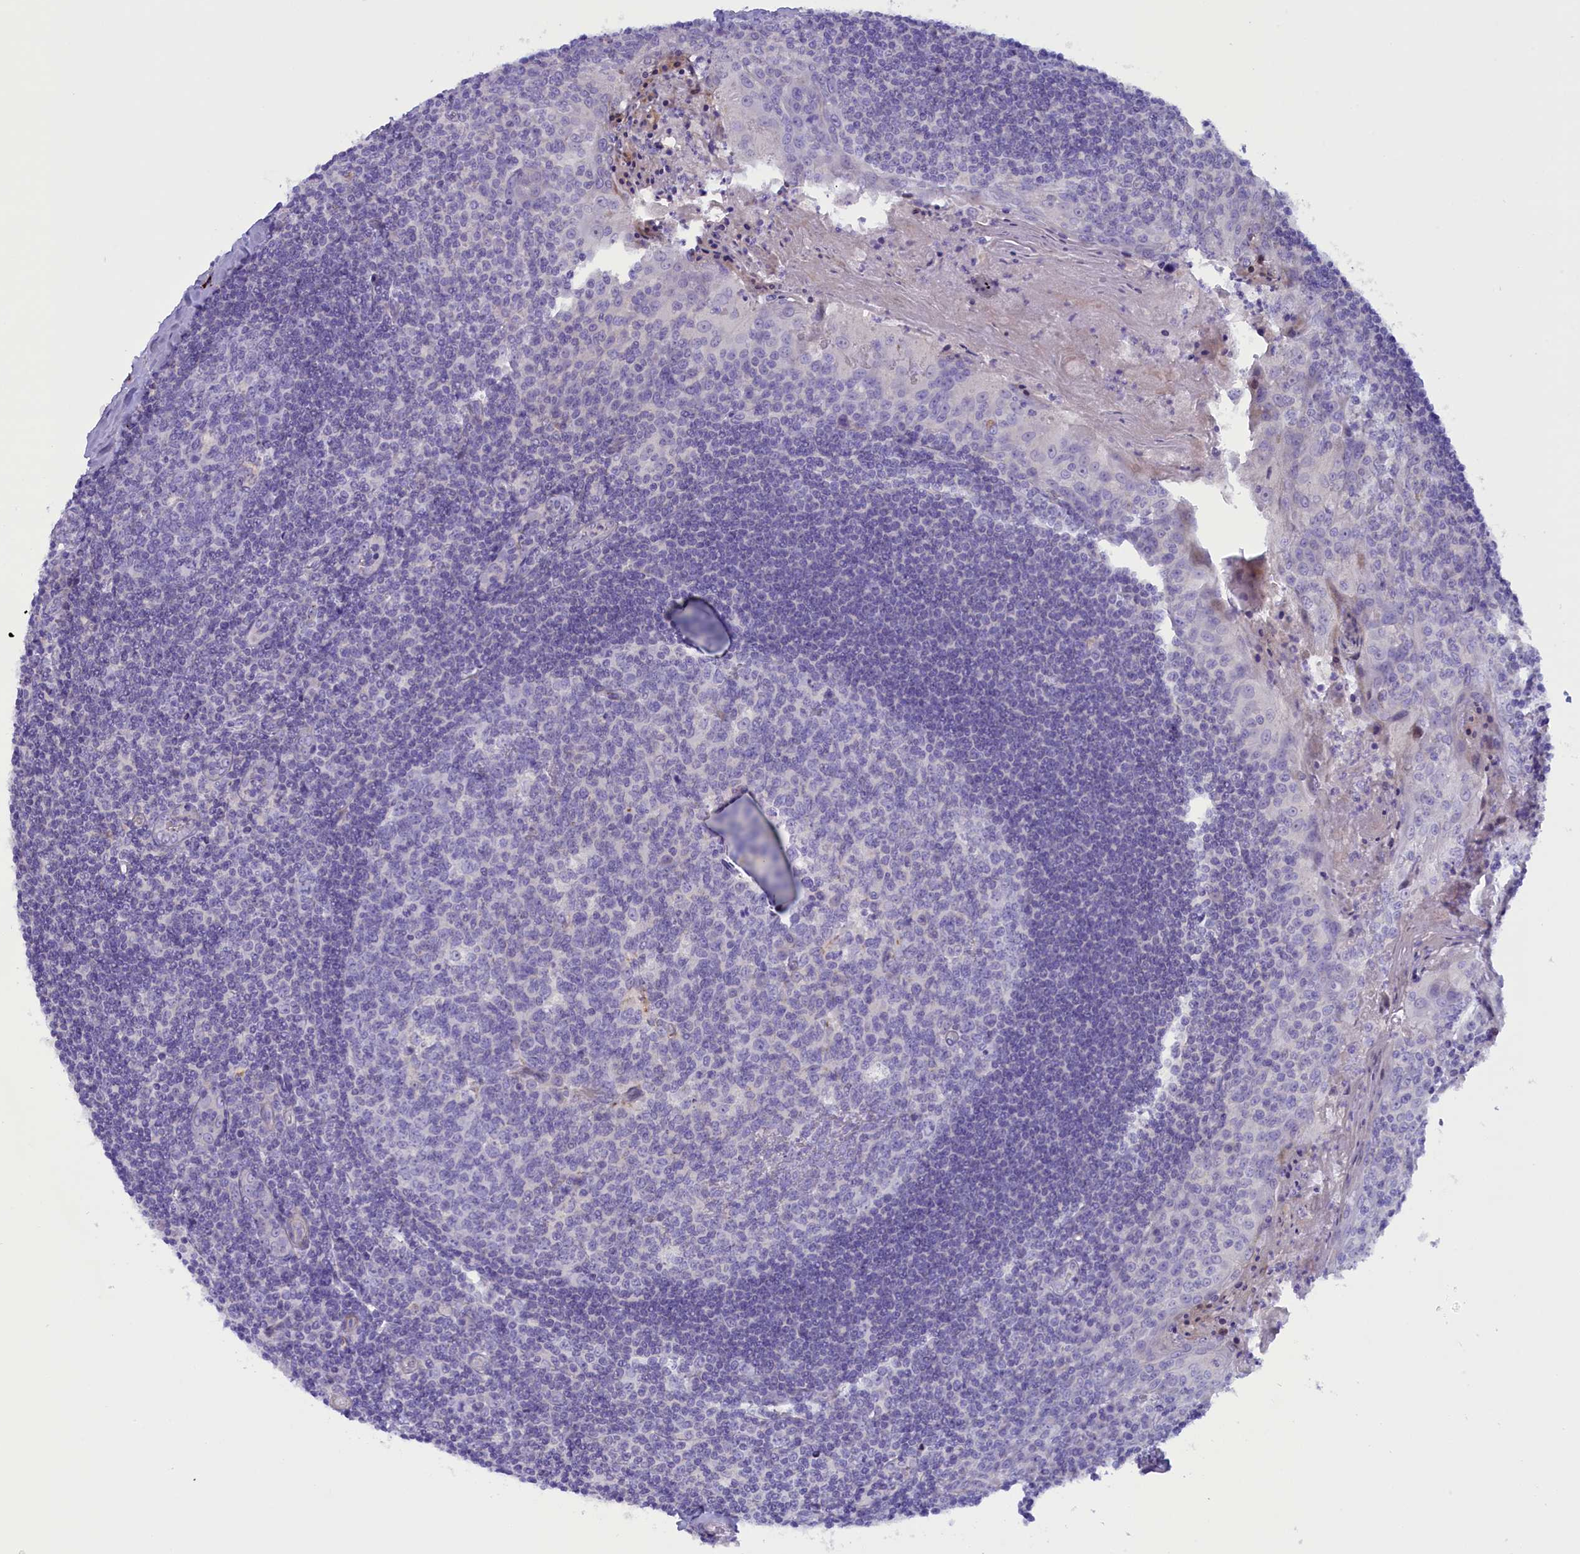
{"staining": {"intensity": "negative", "quantity": "none", "location": "none"}, "tissue": "tonsil", "cell_type": "Germinal center cells", "image_type": "normal", "snomed": [{"axis": "morphology", "description": "Normal tissue, NOS"}, {"axis": "topography", "description": "Tonsil"}], "caption": "High power microscopy micrograph of an immunohistochemistry (IHC) image of unremarkable tonsil, revealing no significant expression in germinal center cells. (Brightfield microscopy of DAB immunohistochemistry at high magnification).", "gene": "RTTN", "patient": {"sex": "male", "age": 27}}